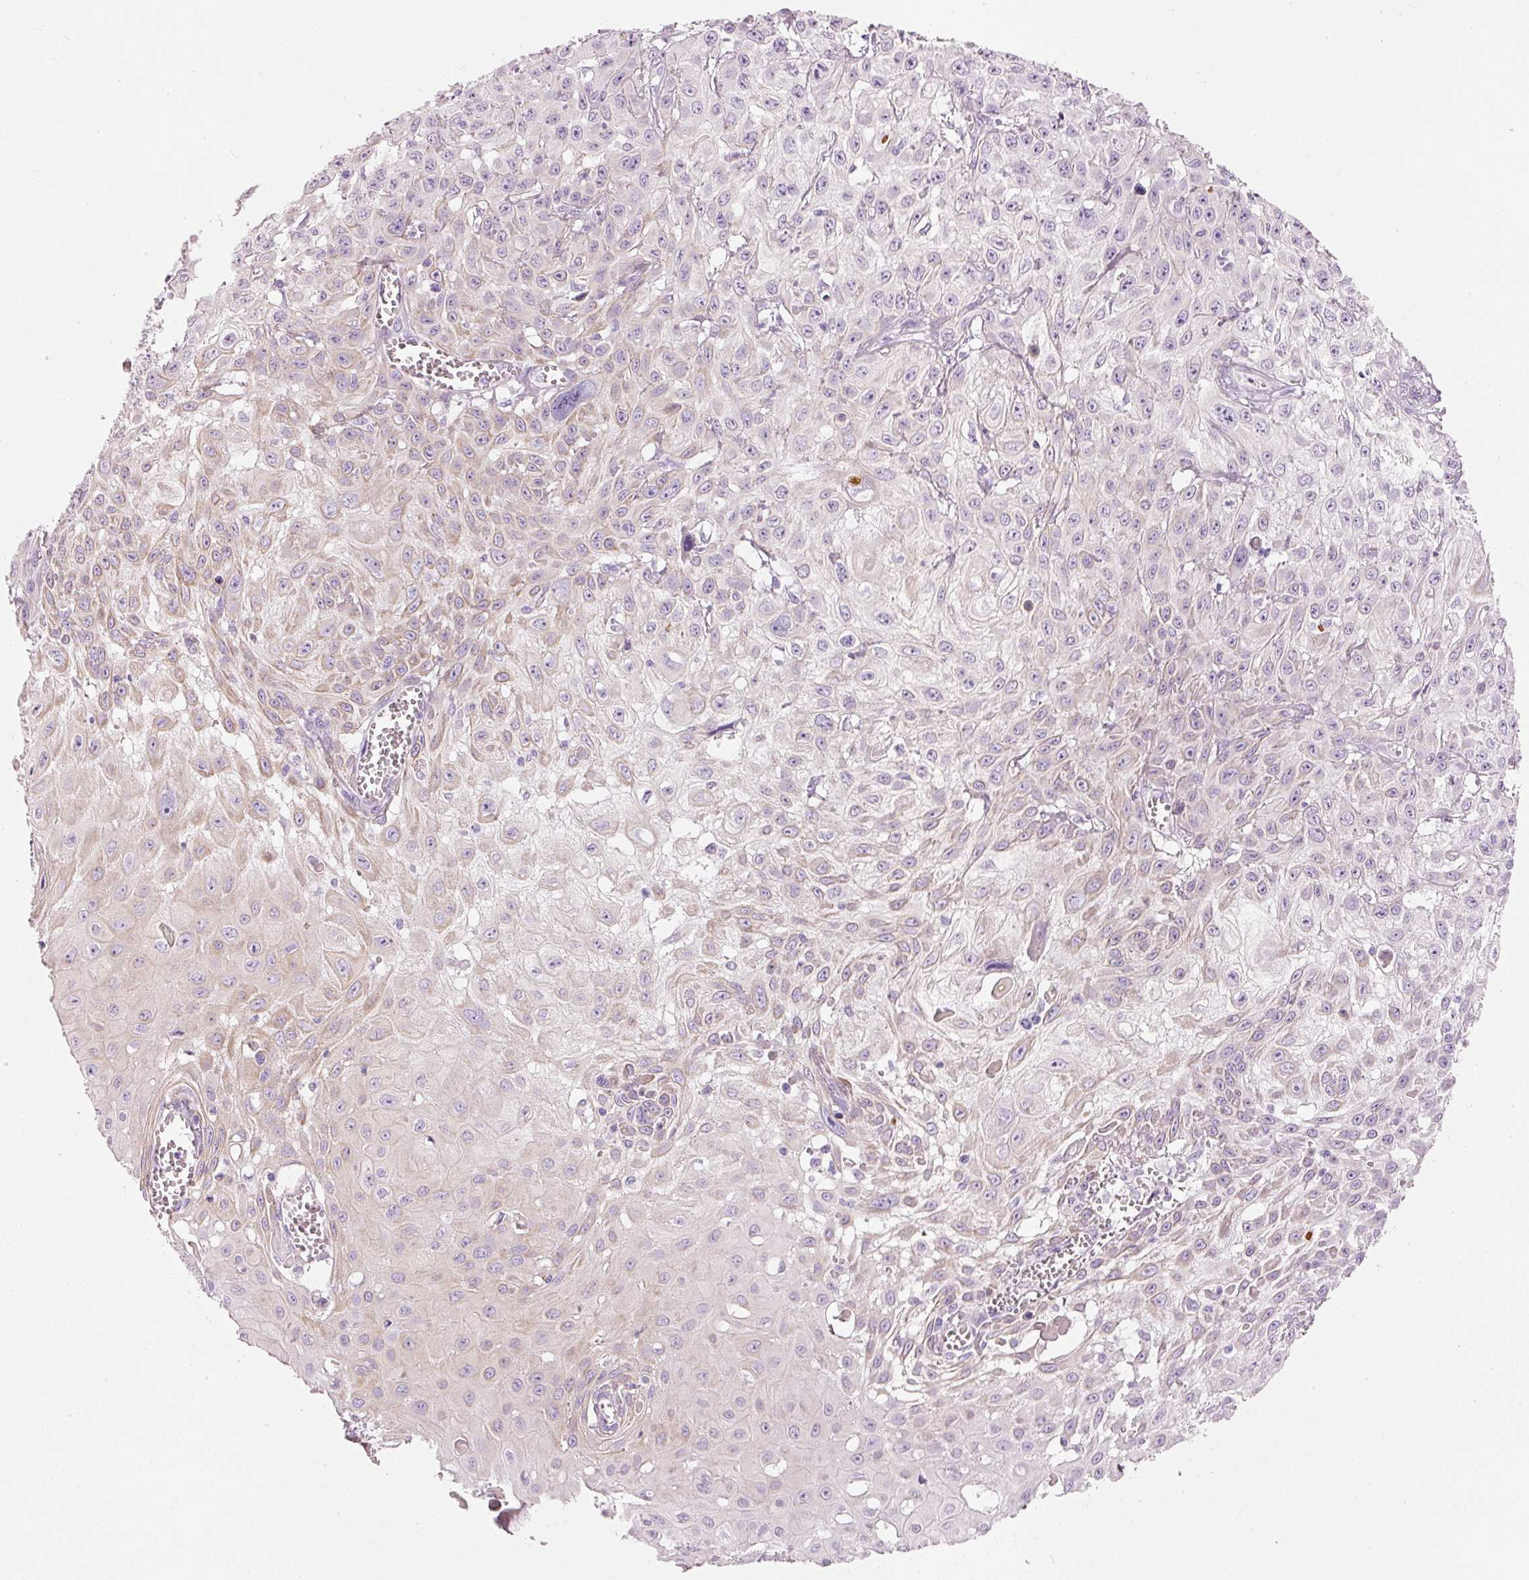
{"staining": {"intensity": "weak", "quantity": "<25%", "location": "cytoplasmic/membranous"}, "tissue": "skin cancer", "cell_type": "Tumor cells", "image_type": "cancer", "snomed": [{"axis": "morphology", "description": "Squamous cell carcinoma, NOS"}, {"axis": "topography", "description": "Skin"}, {"axis": "topography", "description": "Vulva"}], "caption": "Squamous cell carcinoma (skin) stained for a protein using immunohistochemistry (IHC) exhibits no staining tumor cells.", "gene": "PDXDC1", "patient": {"sex": "female", "age": 71}}